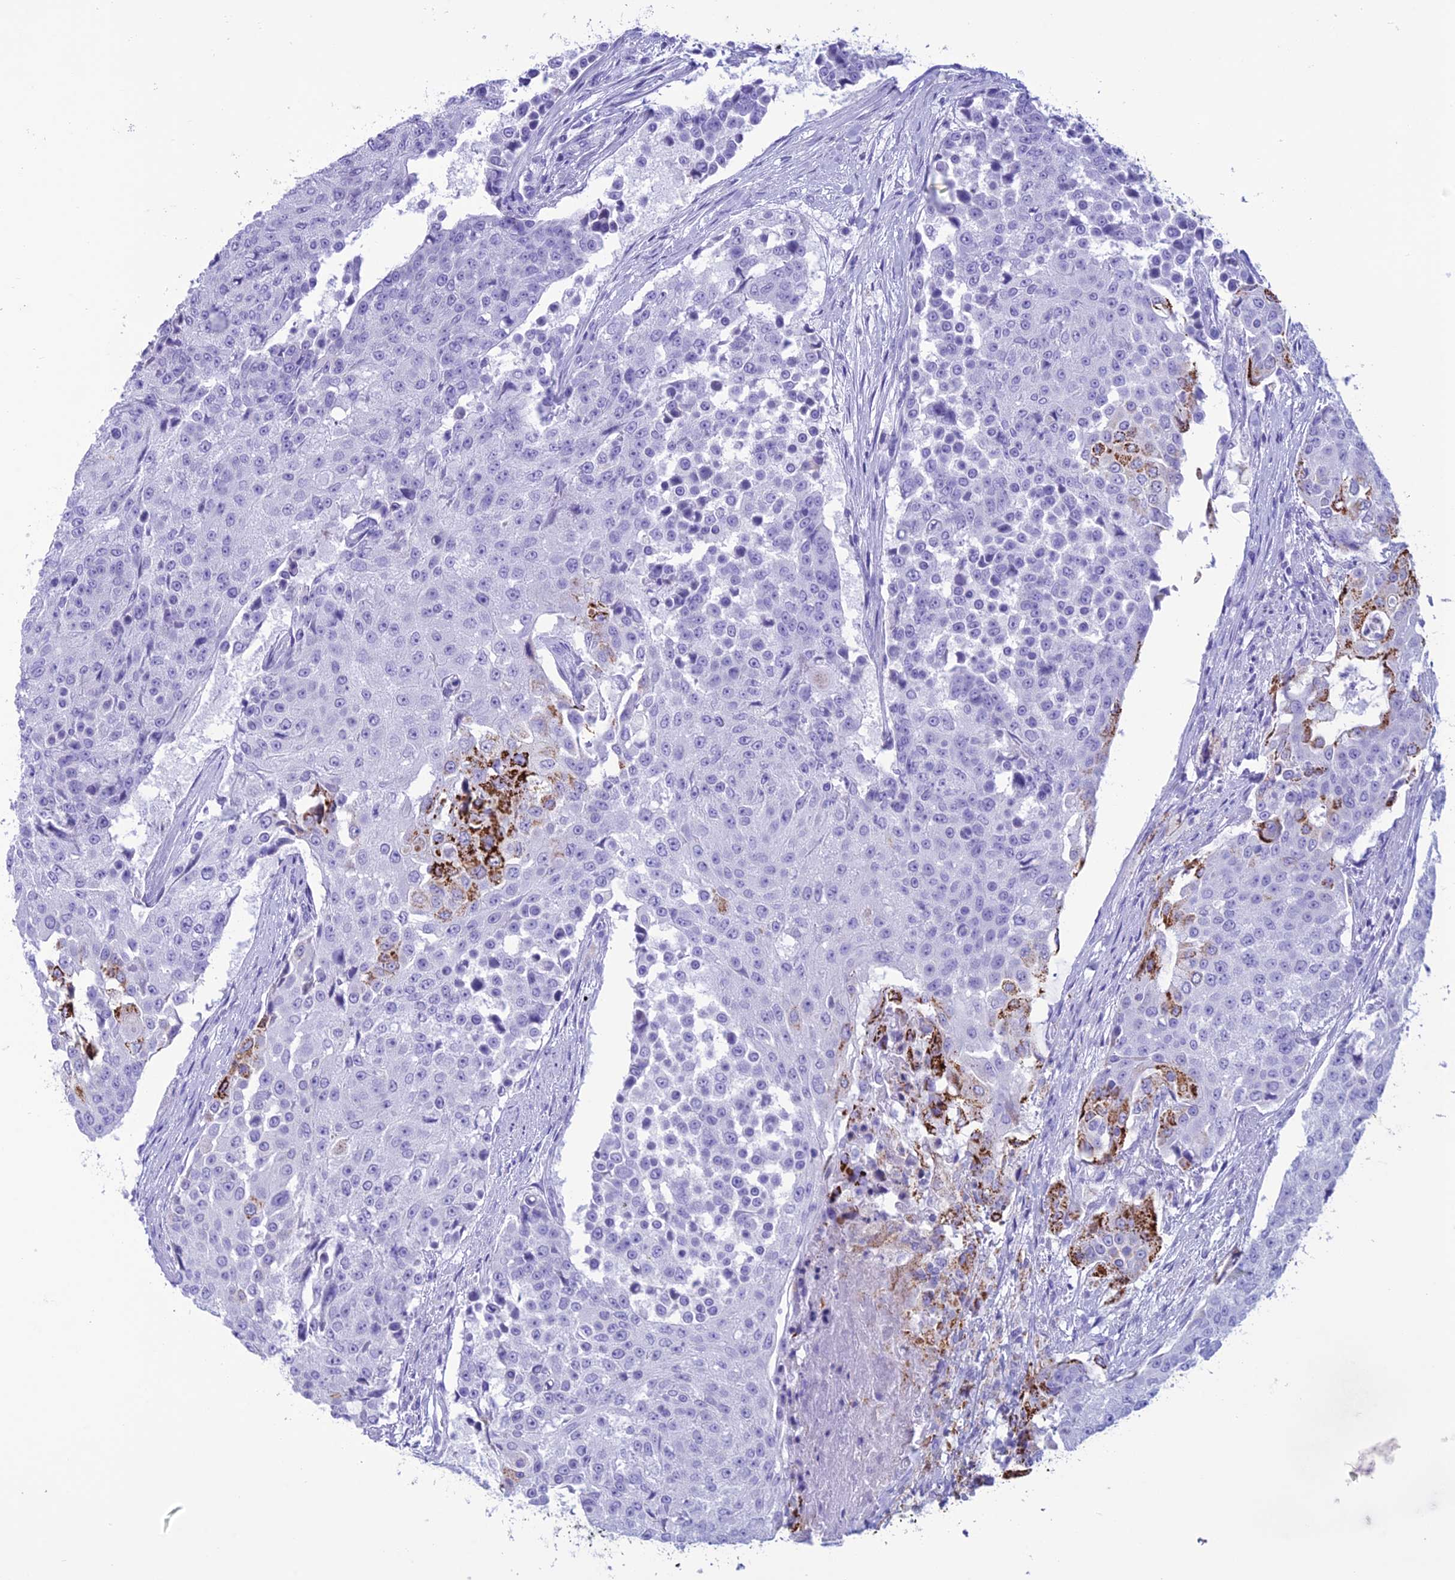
{"staining": {"intensity": "strong", "quantity": "<25%", "location": "cytoplasmic/membranous"}, "tissue": "urothelial cancer", "cell_type": "Tumor cells", "image_type": "cancer", "snomed": [{"axis": "morphology", "description": "Urothelial carcinoma, High grade"}, {"axis": "topography", "description": "Urinary bladder"}], "caption": "High-power microscopy captured an immunohistochemistry (IHC) histopathology image of urothelial cancer, revealing strong cytoplasmic/membranous staining in about <25% of tumor cells. (DAB IHC, brown staining for protein, blue staining for nuclei).", "gene": "TRAM1L1", "patient": {"sex": "female", "age": 63}}